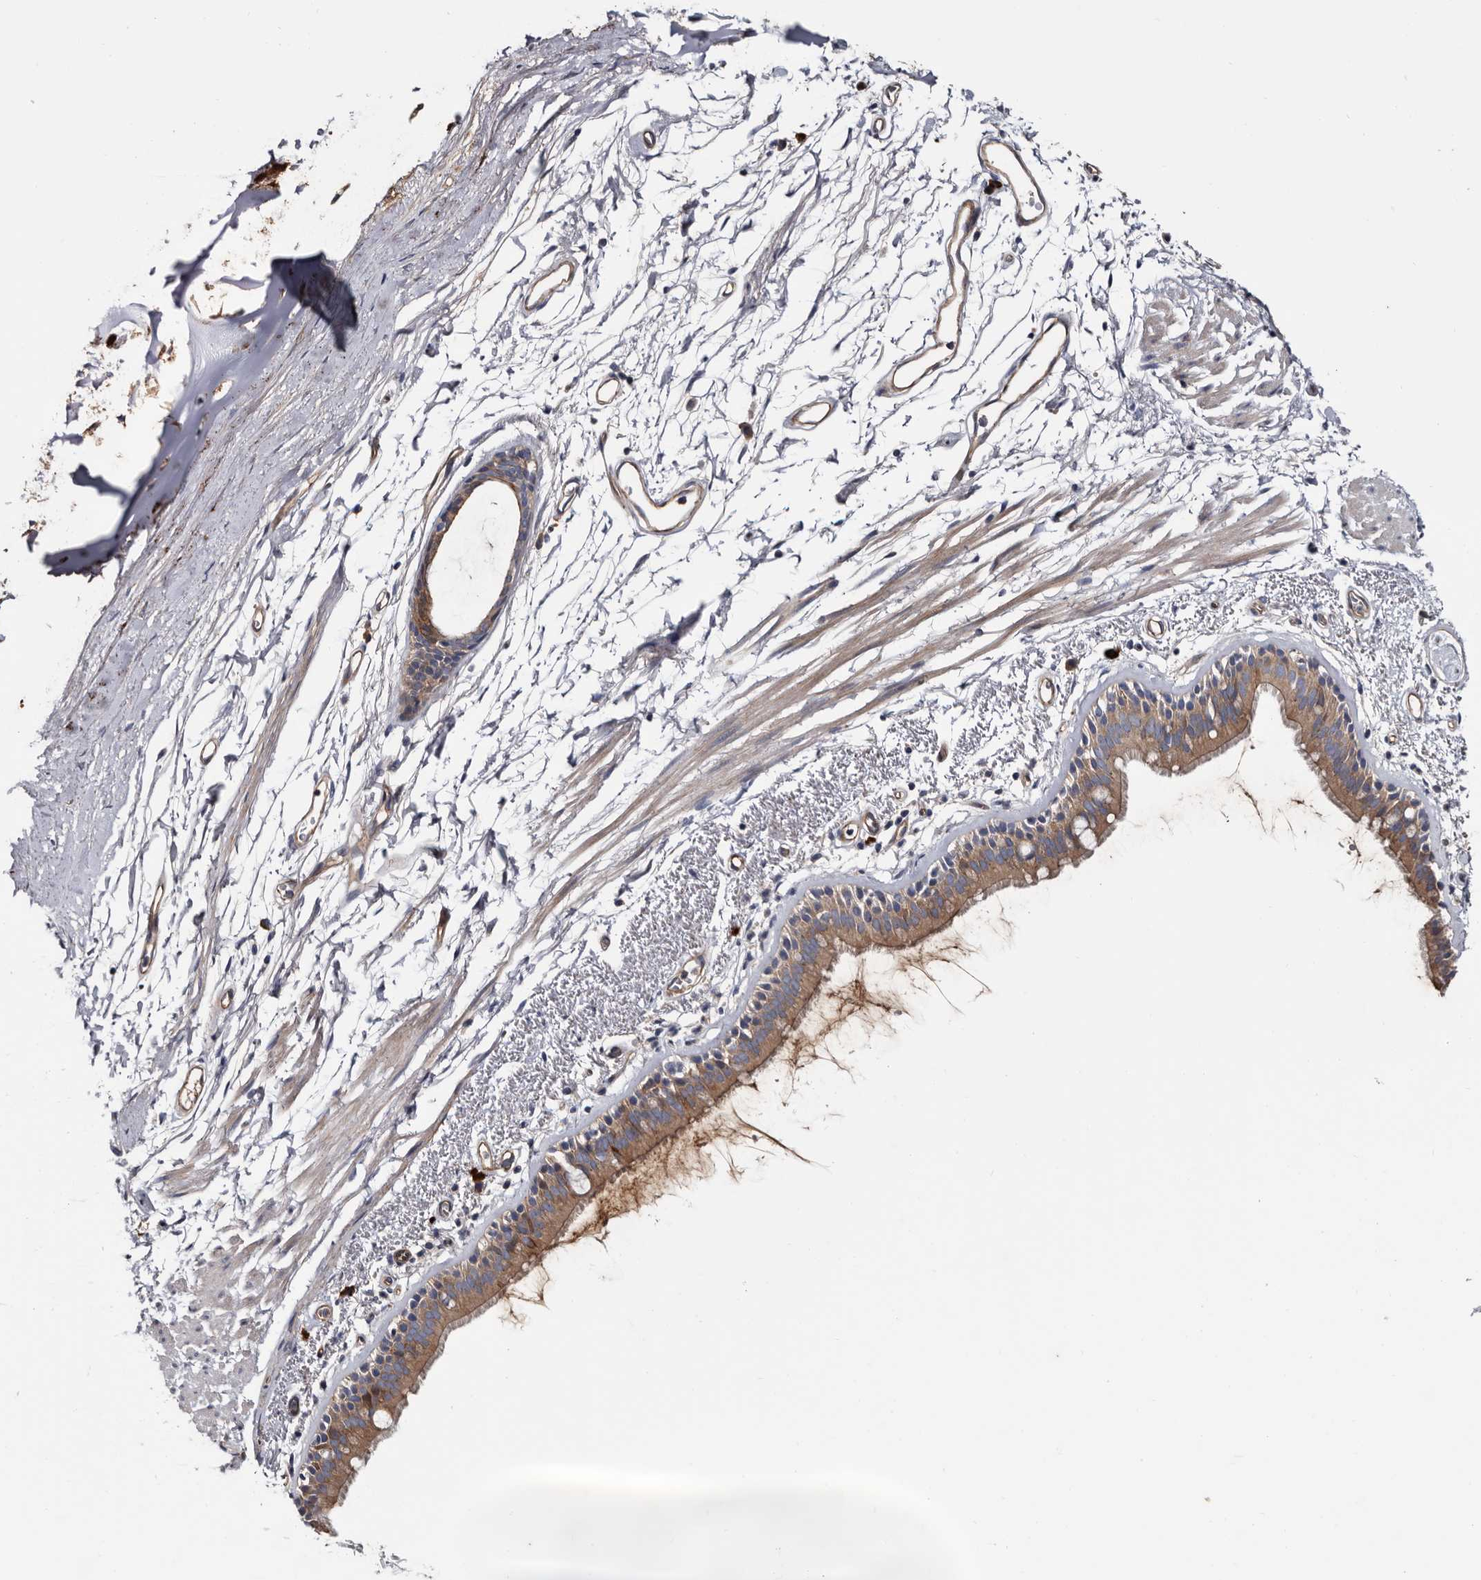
{"staining": {"intensity": "moderate", "quantity": ">75%", "location": "cytoplasmic/membranous"}, "tissue": "bronchus", "cell_type": "Respiratory epithelial cells", "image_type": "normal", "snomed": [{"axis": "morphology", "description": "Normal tissue, NOS"}, {"axis": "topography", "description": "Lymph node"}, {"axis": "topography", "description": "Bronchus"}], "caption": "Normal bronchus was stained to show a protein in brown. There is medium levels of moderate cytoplasmic/membranous positivity in about >75% of respiratory epithelial cells. The staining is performed using DAB brown chromogen to label protein expression. The nuclei are counter-stained blue using hematoxylin.", "gene": "TSPAN17", "patient": {"sex": "female", "age": 70}}